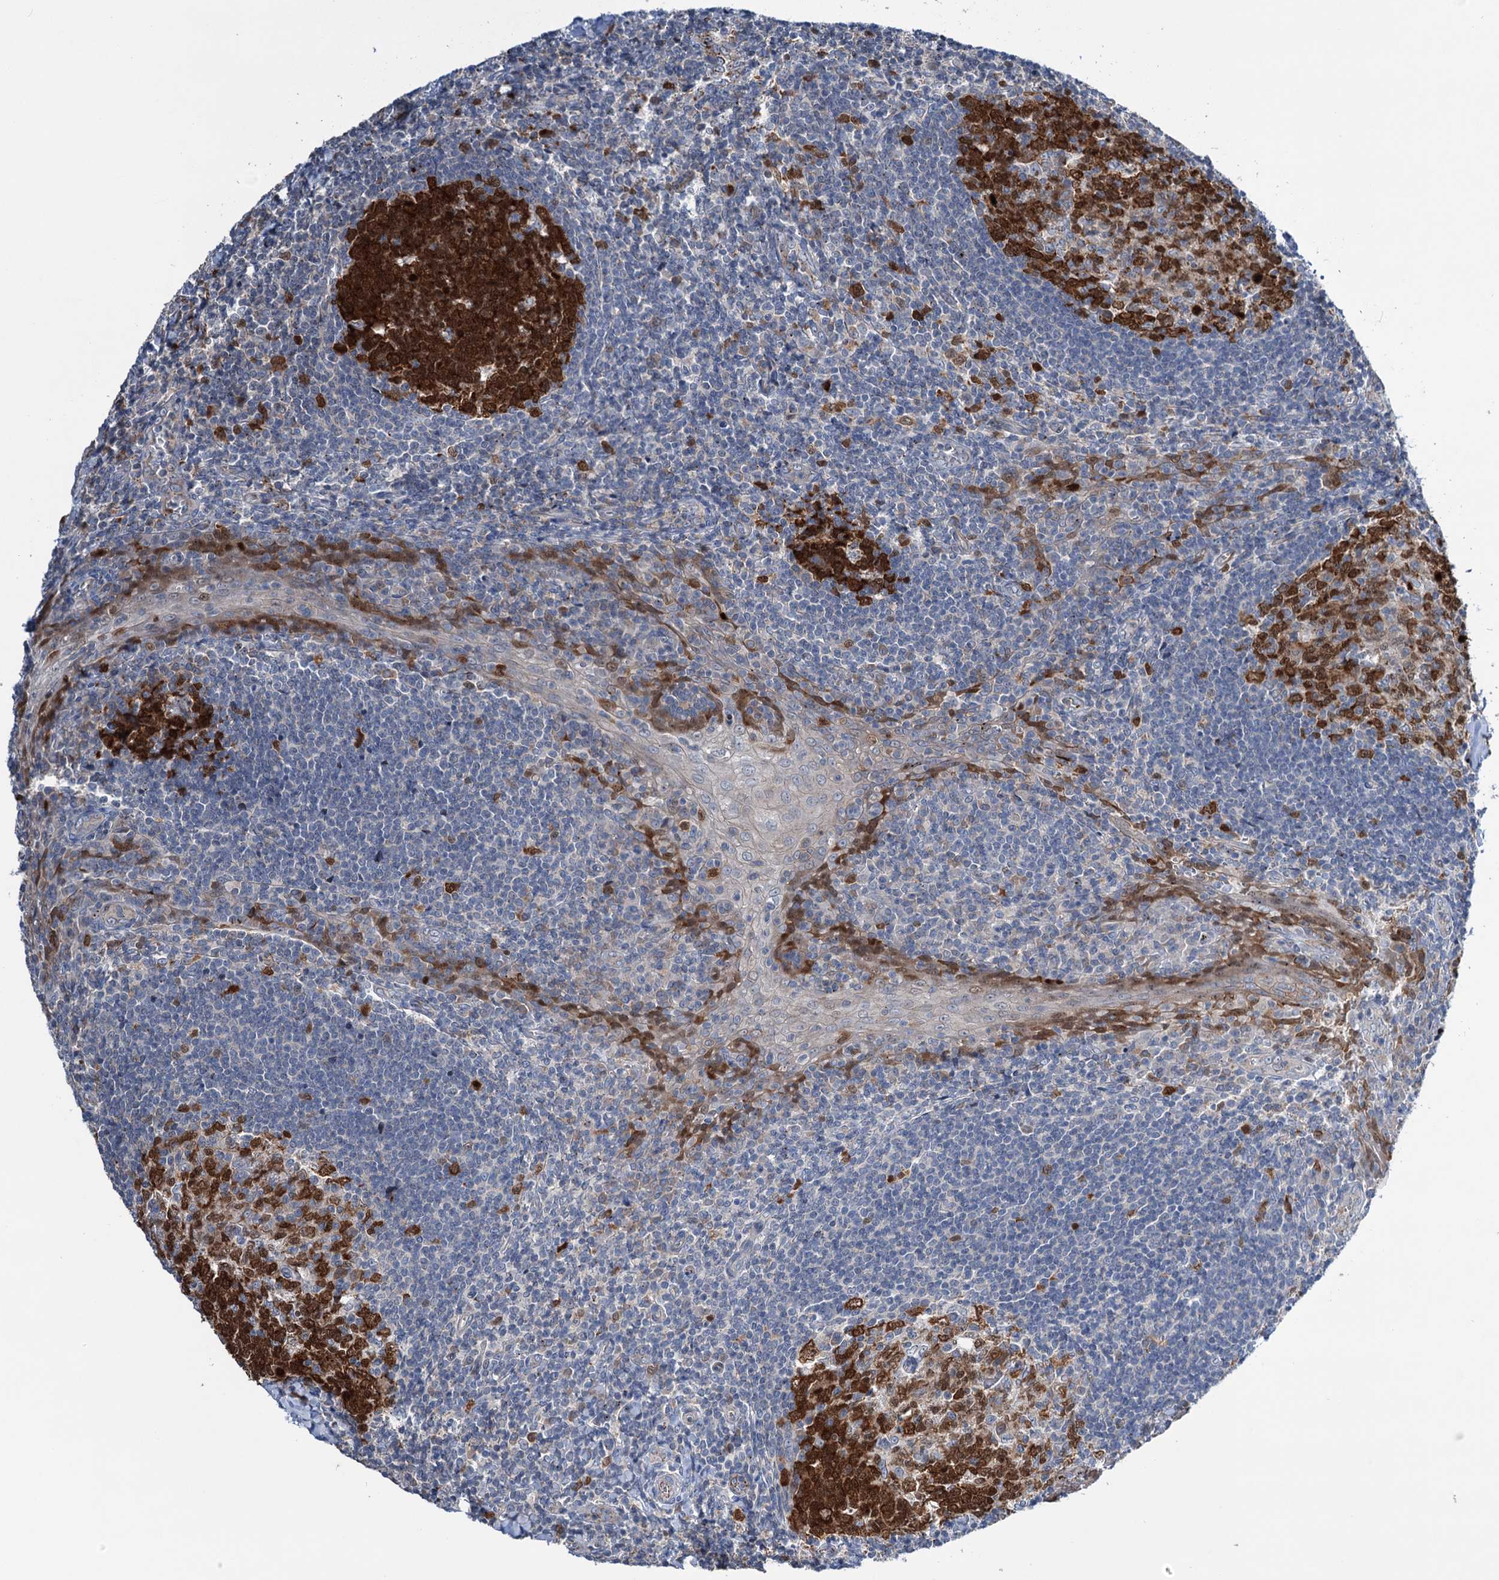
{"staining": {"intensity": "strong", "quantity": ">75%", "location": "cytoplasmic/membranous,nuclear"}, "tissue": "tonsil", "cell_type": "Germinal center cells", "image_type": "normal", "snomed": [{"axis": "morphology", "description": "Normal tissue, NOS"}, {"axis": "topography", "description": "Tonsil"}], "caption": "Immunohistochemistry (IHC) image of normal human tonsil stained for a protein (brown), which demonstrates high levels of strong cytoplasmic/membranous,nuclear expression in about >75% of germinal center cells.", "gene": "NCAPD2", "patient": {"sex": "male", "age": 27}}